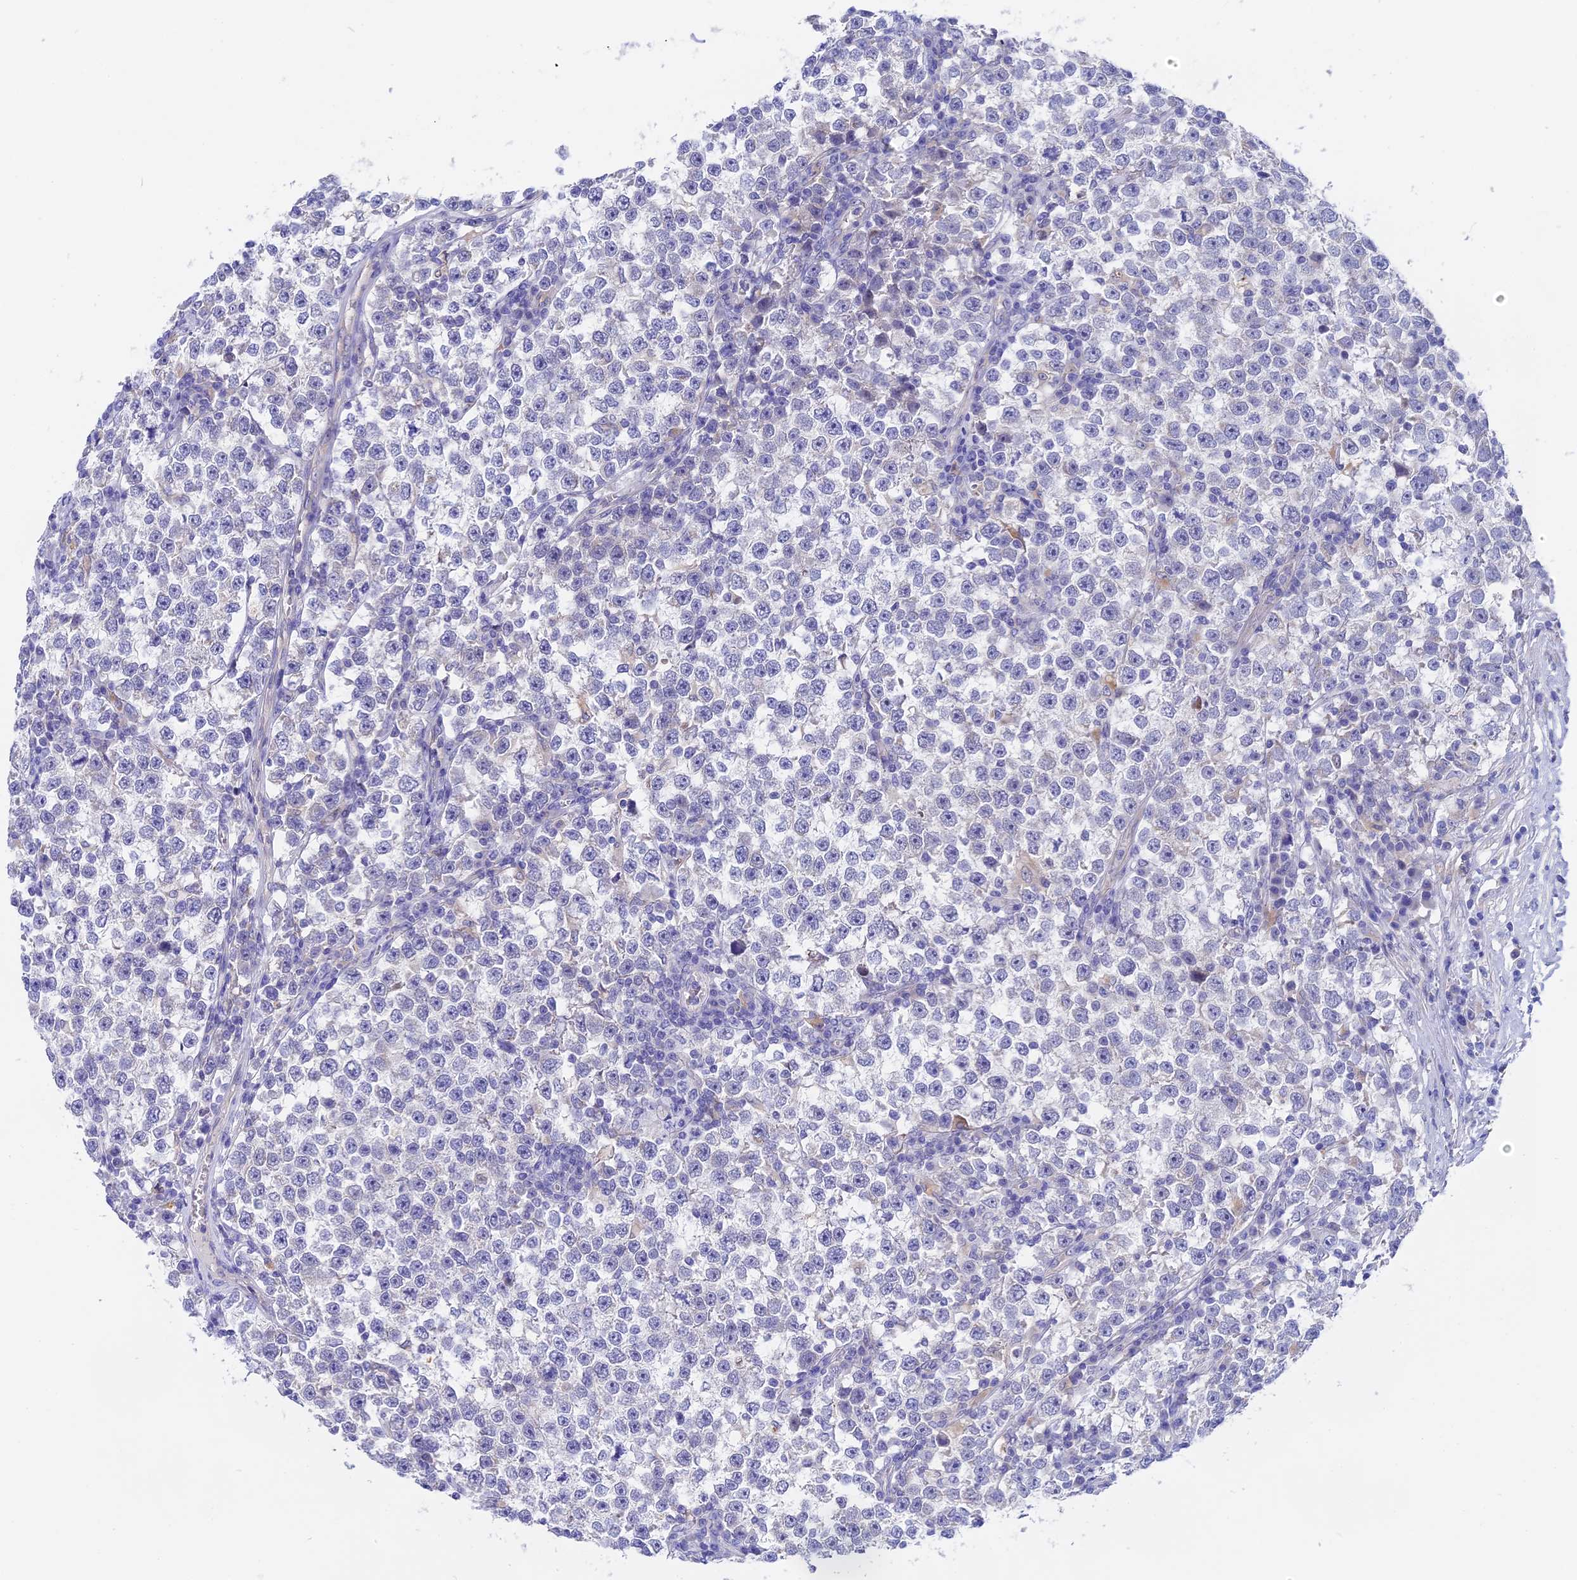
{"staining": {"intensity": "negative", "quantity": "none", "location": "none"}, "tissue": "testis cancer", "cell_type": "Tumor cells", "image_type": "cancer", "snomed": [{"axis": "morphology", "description": "Normal tissue, NOS"}, {"axis": "morphology", "description": "Seminoma, NOS"}, {"axis": "topography", "description": "Testis"}], "caption": "Tumor cells are negative for brown protein staining in testis cancer.", "gene": "GLB1L", "patient": {"sex": "male", "age": 43}}